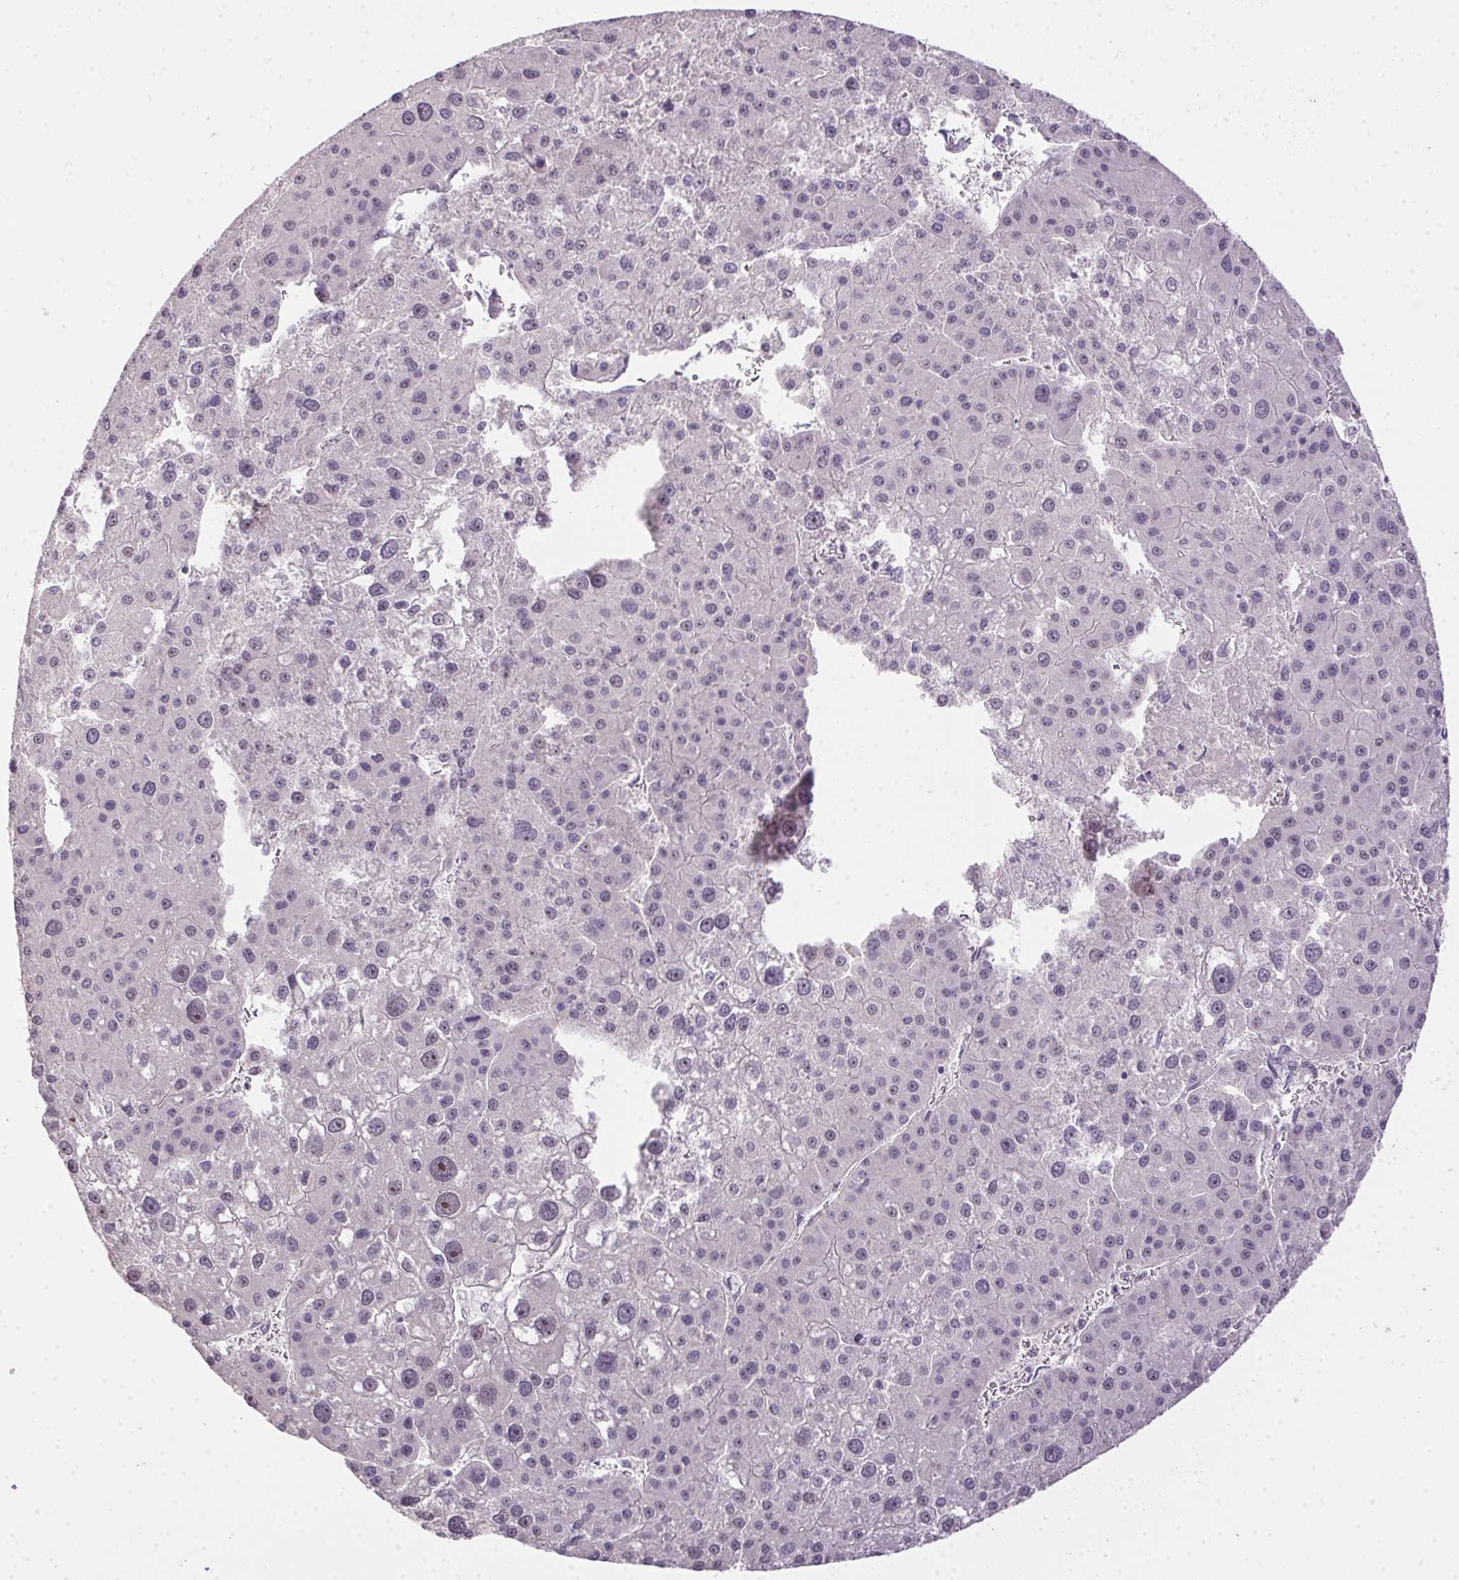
{"staining": {"intensity": "negative", "quantity": "none", "location": "none"}, "tissue": "liver cancer", "cell_type": "Tumor cells", "image_type": "cancer", "snomed": [{"axis": "morphology", "description": "Carcinoma, Hepatocellular, NOS"}, {"axis": "topography", "description": "Liver"}], "caption": "Photomicrograph shows no protein positivity in tumor cells of liver hepatocellular carcinoma tissue. The staining was performed using DAB to visualize the protein expression in brown, while the nuclei were stained in blue with hematoxylin (Magnification: 20x).", "gene": "BATF2", "patient": {"sex": "male", "age": 73}}